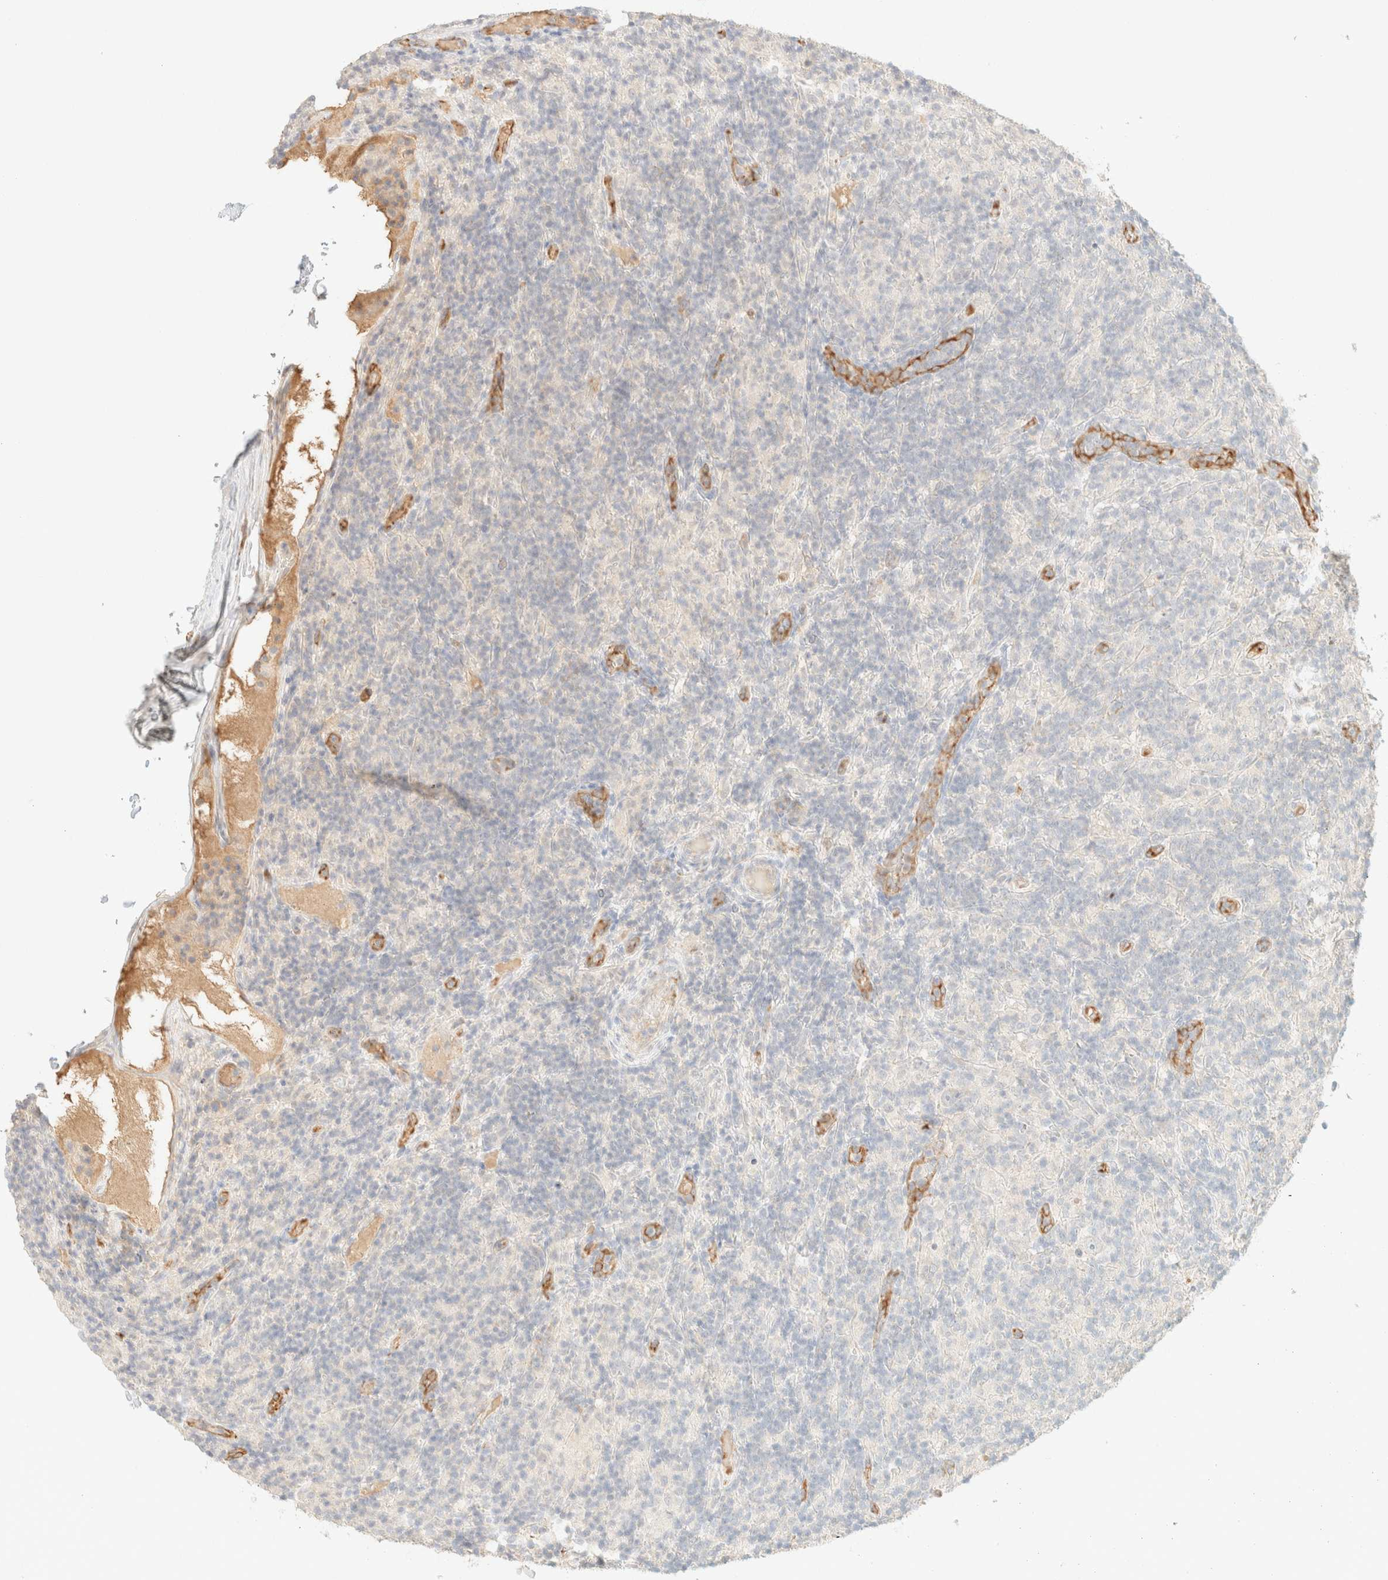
{"staining": {"intensity": "negative", "quantity": "none", "location": "none"}, "tissue": "lymphoma", "cell_type": "Tumor cells", "image_type": "cancer", "snomed": [{"axis": "morphology", "description": "Hodgkin's disease, NOS"}, {"axis": "topography", "description": "Lymph node"}], "caption": "Tumor cells are negative for brown protein staining in Hodgkin's disease.", "gene": "SPARCL1", "patient": {"sex": "male", "age": 70}}